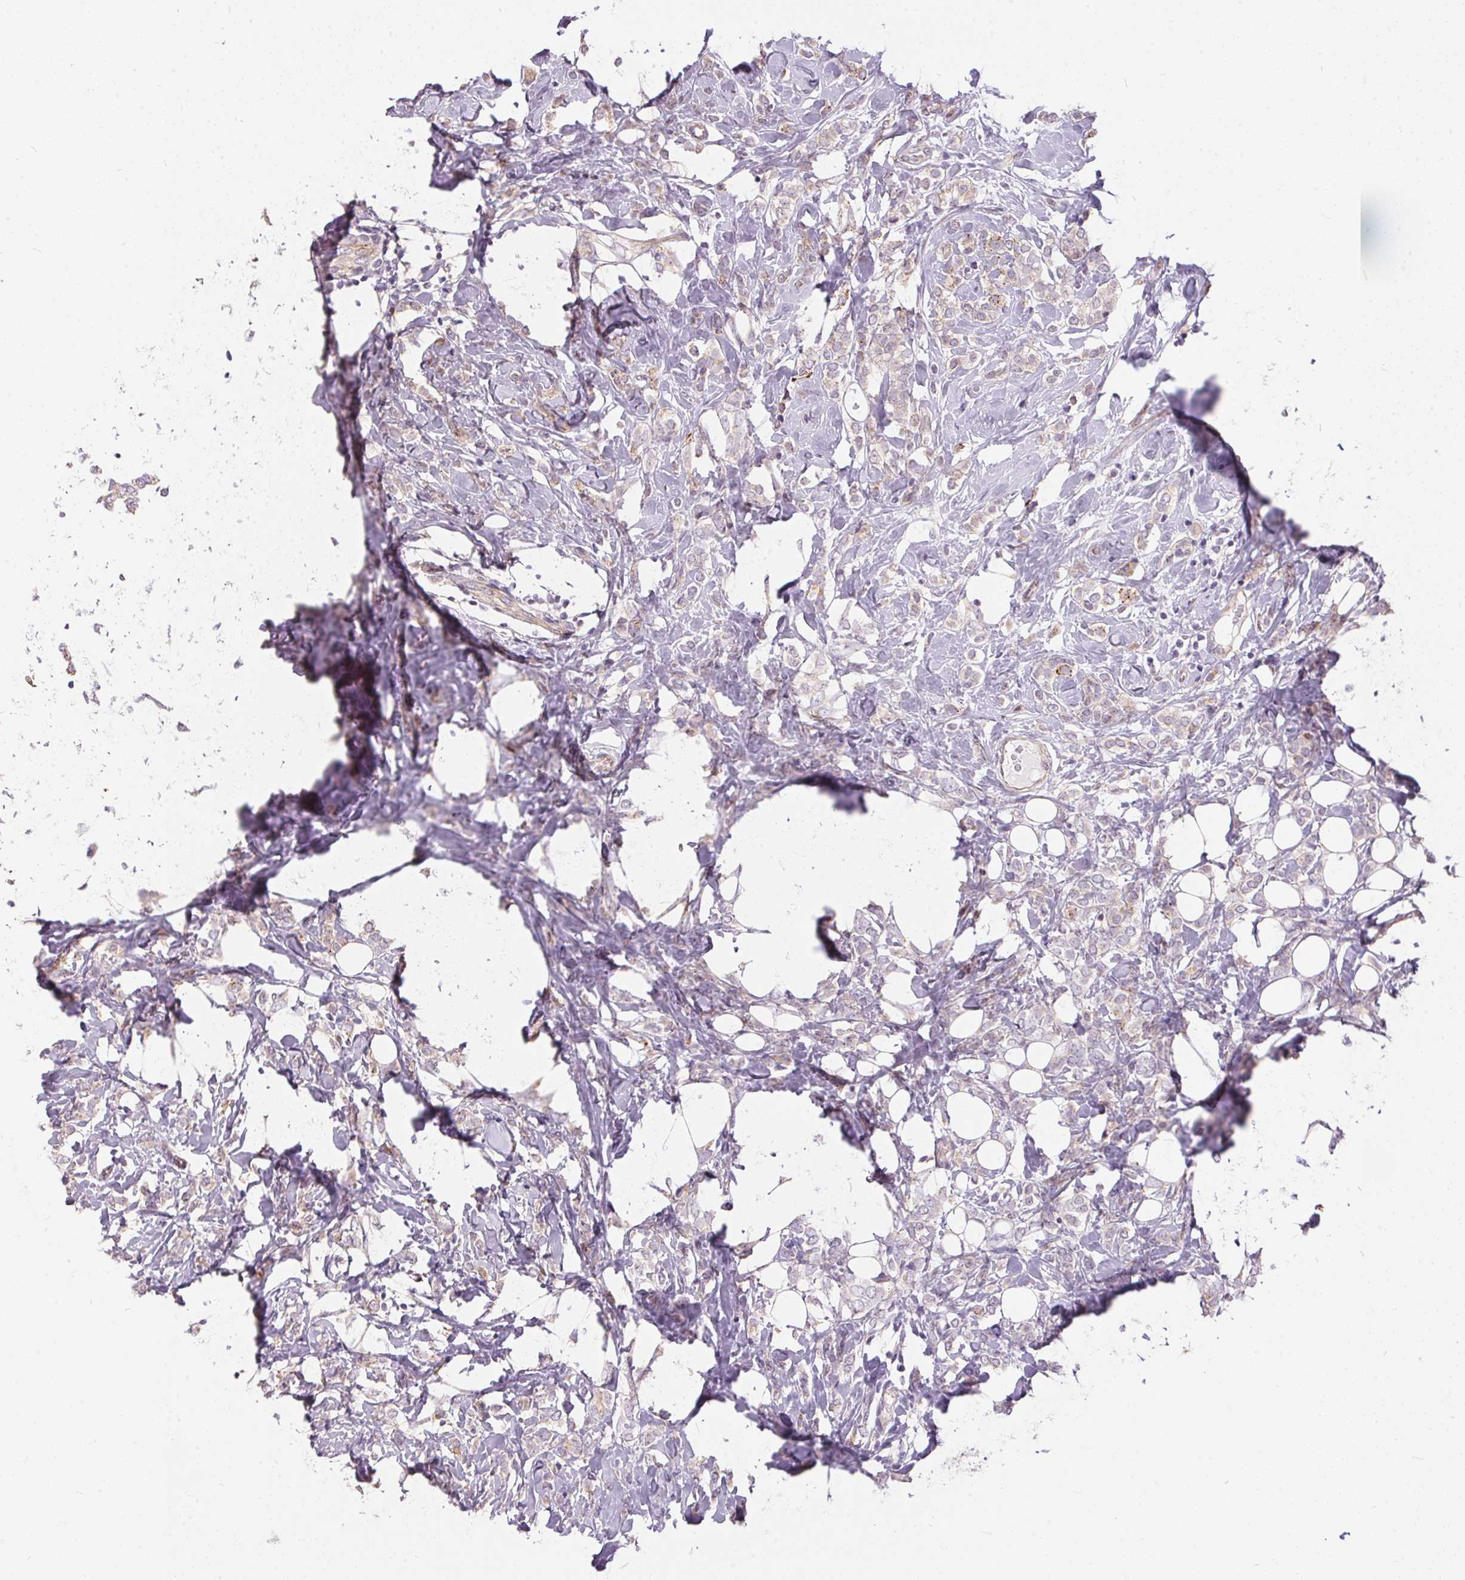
{"staining": {"intensity": "weak", "quantity": "<25%", "location": "cytoplasmic/membranous"}, "tissue": "breast cancer", "cell_type": "Tumor cells", "image_type": "cancer", "snomed": [{"axis": "morphology", "description": "Lobular carcinoma"}, {"axis": "topography", "description": "Breast"}], "caption": "This is an IHC photomicrograph of breast cancer (lobular carcinoma). There is no staining in tumor cells.", "gene": "UNC13B", "patient": {"sex": "female", "age": 49}}